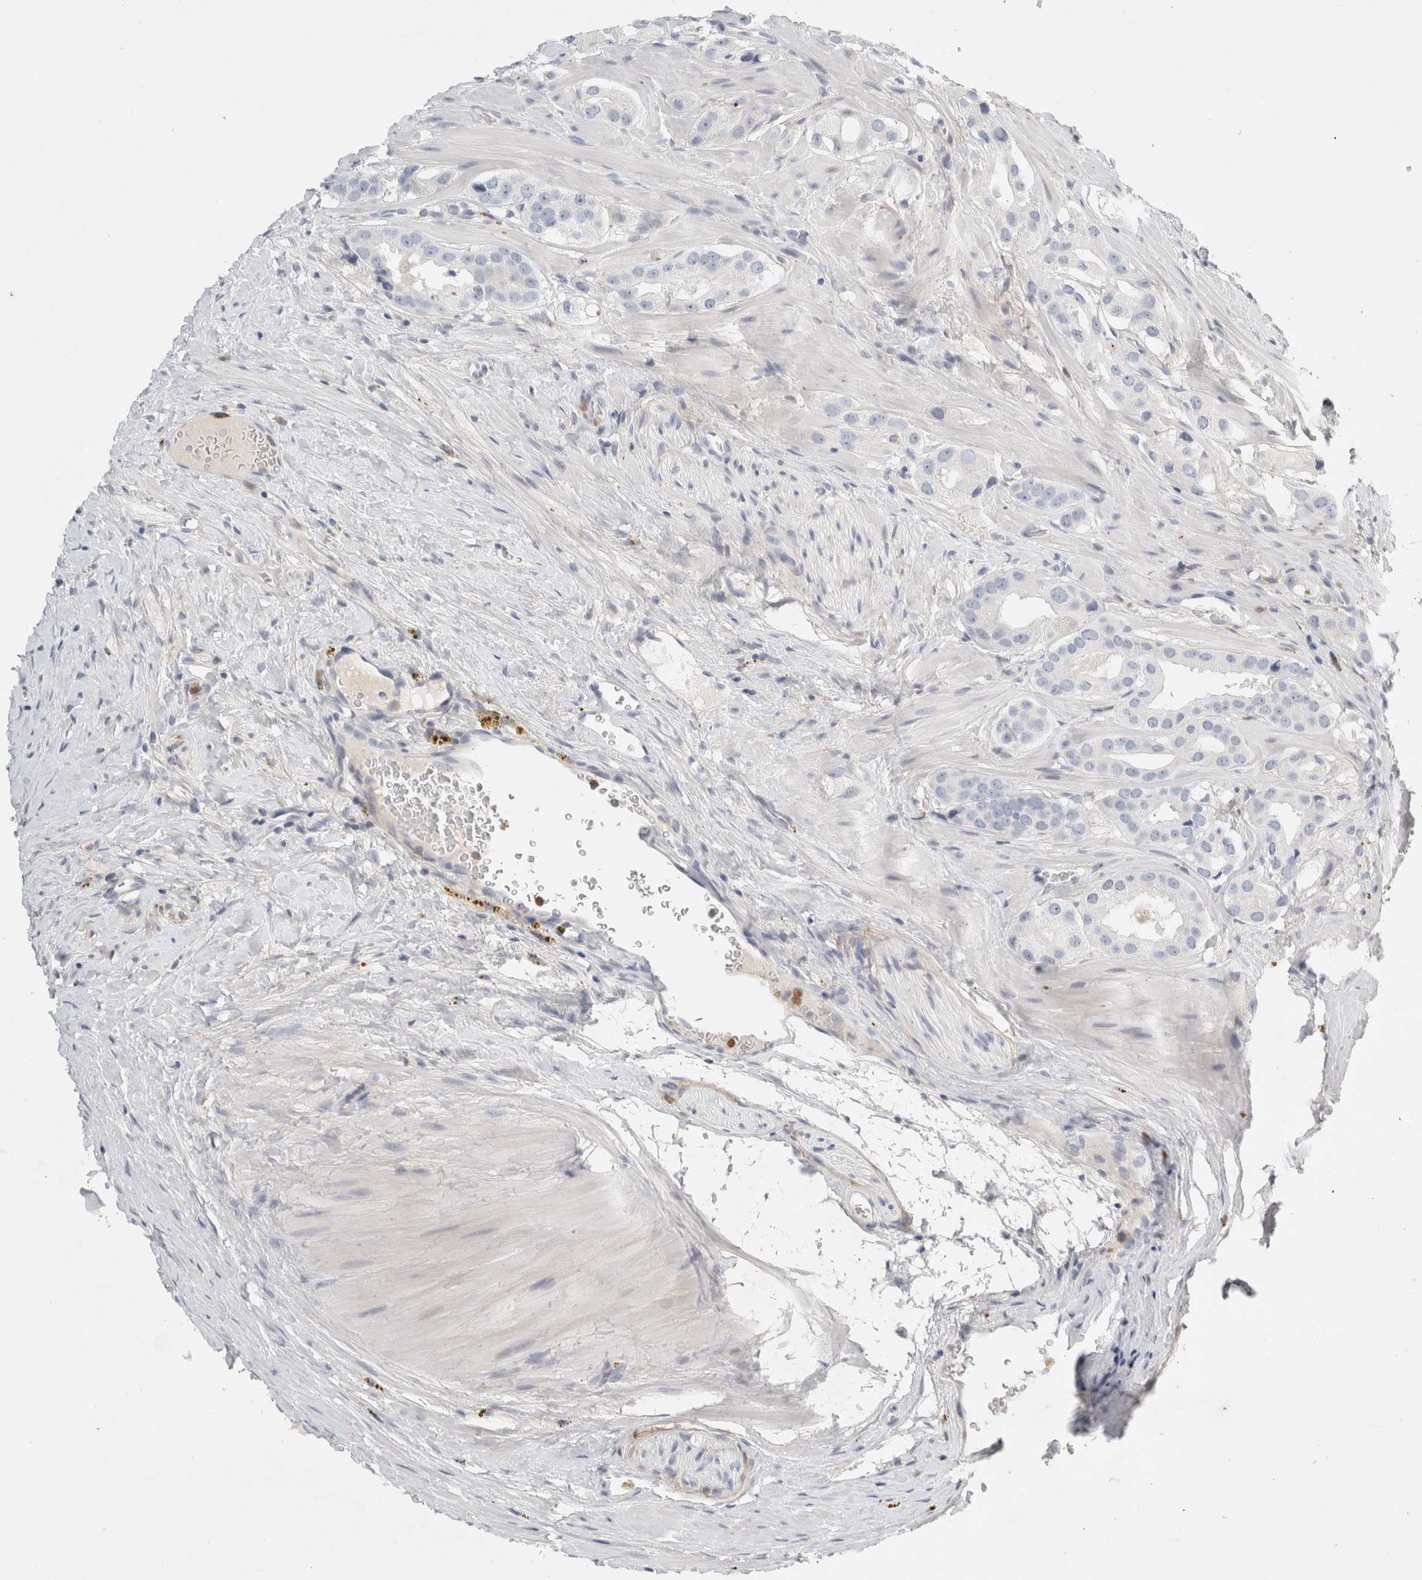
{"staining": {"intensity": "negative", "quantity": "none", "location": "none"}, "tissue": "prostate cancer", "cell_type": "Tumor cells", "image_type": "cancer", "snomed": [{"axis": "morphology", "description": "Adenocarcinoma, High grade"}, {"axis": "topography", "description": "Prostate"}], "caption": "Immunohistochemical staining of prostate high-grade adenocarcinoma displays no significant staining in tumor cells. (IHC, brightfield microscopy, high magnification).", "gene": "FGL2", "patient": {"sex": "male", "age": 63}}